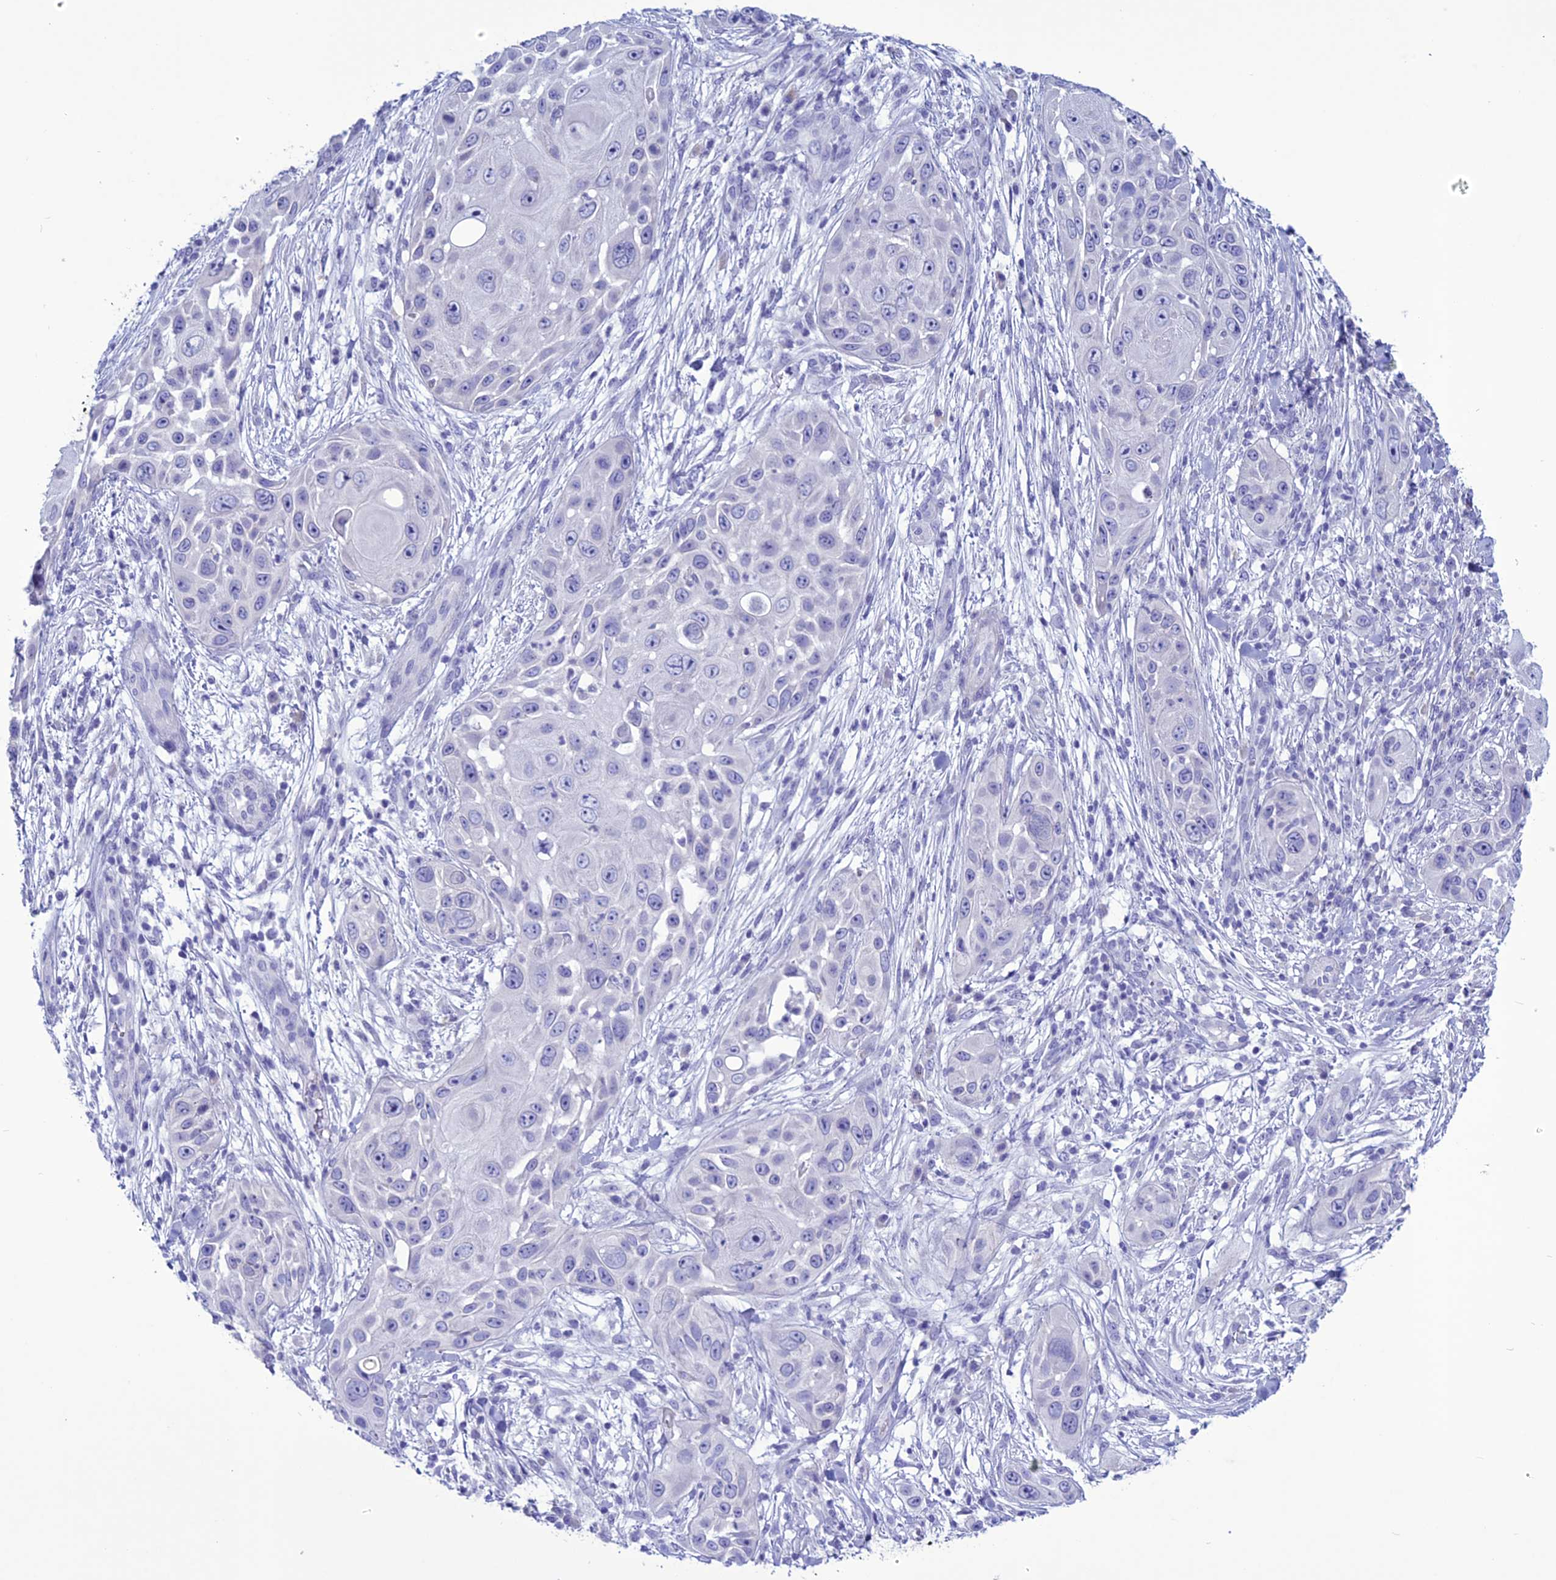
{"staining": {"intensity": "negative", "quantity": "none", "location": "none"}, "tissue": "skin cancer", "cell_type": "Tumor cells", "image_type": "cancer", "snomed": [{"axis": "morphology", "description": "Squamous cell carcinoma, NOS"}, {"axis": "topography", "description": "Skin"}], "caption": "Histopathology image shows no protein staining in tumor cells of skin squamous cell carcinoma tissue.", "gene": "CLEC2L", "patient": {"sex": "female", "age": 44}}